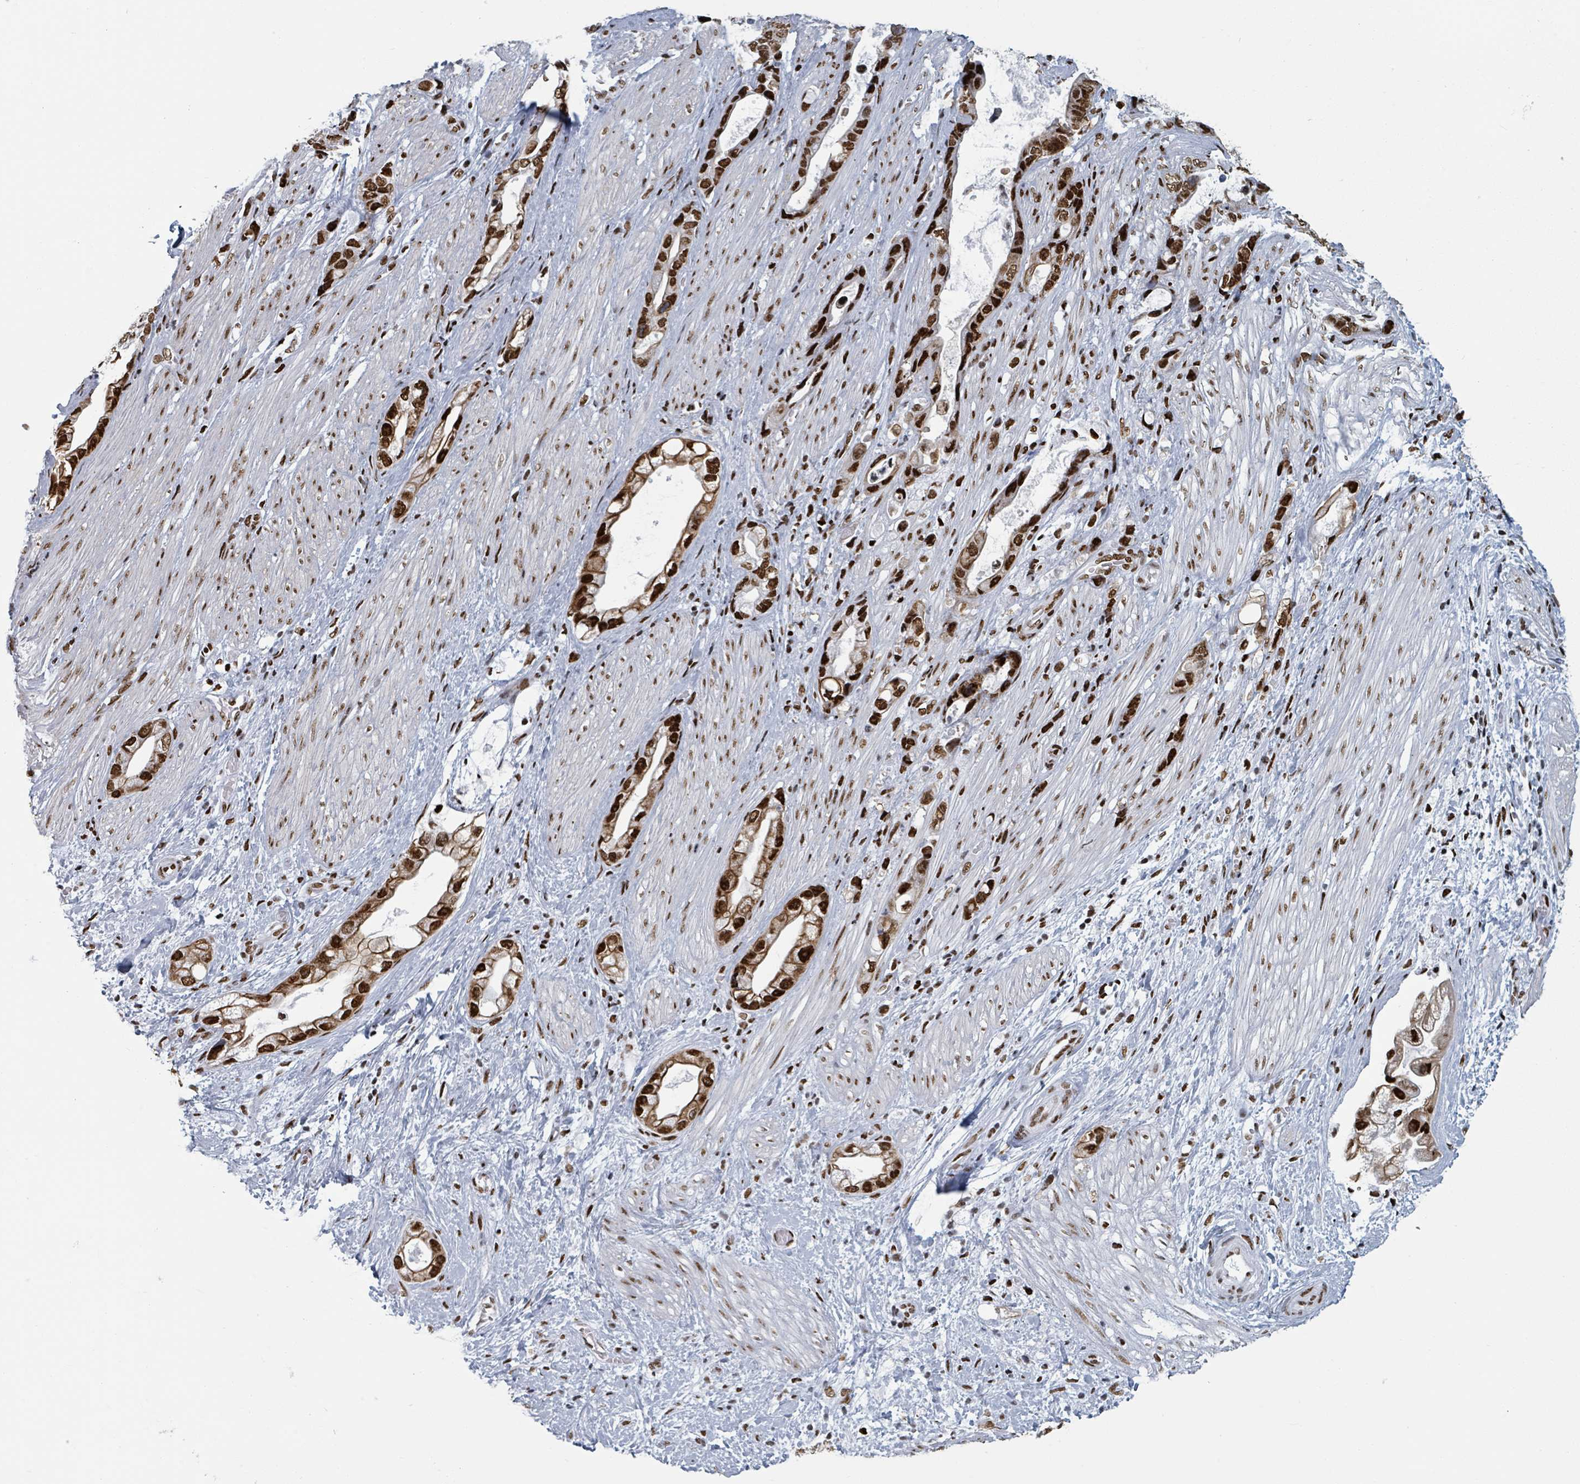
{"staining": {"intensity": "strong", "quantity": ">75%", "location": "nuclear"}, "tissue": "stomach cancer", "cell_type": "Tumor cells", "image_type": "cancer", "snomed": [{"axis": "morphology", "description": "Adenocarcinoma, NOS"}, {"axis": "topography", "description": "Stomach"}], "caption": "Stomach adenocarcinoma stained for a protein (brown) reveals strong nuclear positive staining in about >75% of tumor cells.", "gene": "DHX16", "patient": {"sex": "male", "age": 55}}